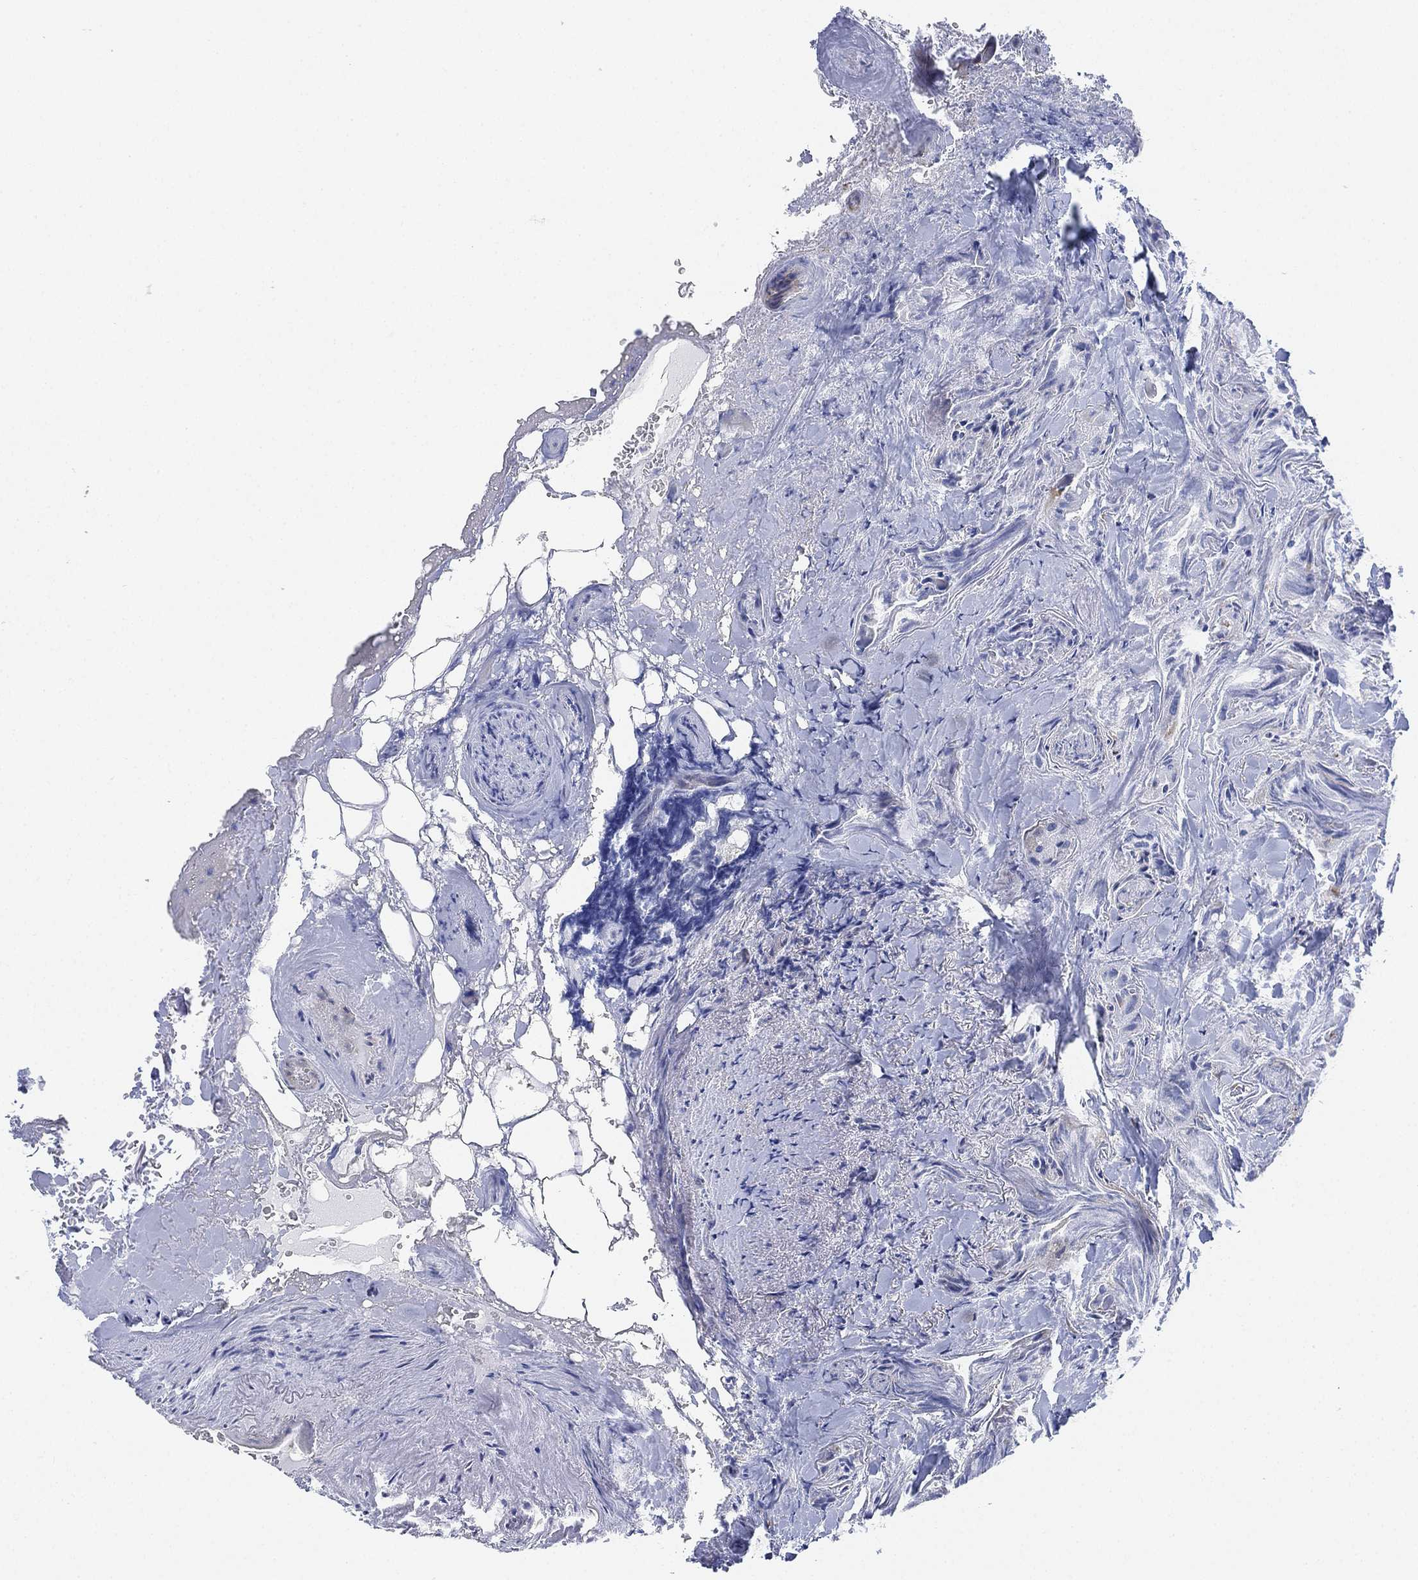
{"staining": {"intensity": "moderate", "quantity": "25%-75%", "location": "cytoplasmic/membranous"}, "tissue": "thyroid cancer", "cell_type": "Tumor cells", "image_type": "cancer", "snomed": [{"axis": "morphology", "description": "Normal tissue, NOS"}, {"axis": "morphology", "description": "Papillary adenocarcinoma, NOS"}, {"axis": "topography", "description": "Thyroid gland"}], "caption": "Tumor cells demonstrate moderate cytoplasmic/membranous expression in approximately 25%-75% of cells in thyroid cancer.", "gene": "PSKH2", "patient": {"sex": "female", "age": 66}}